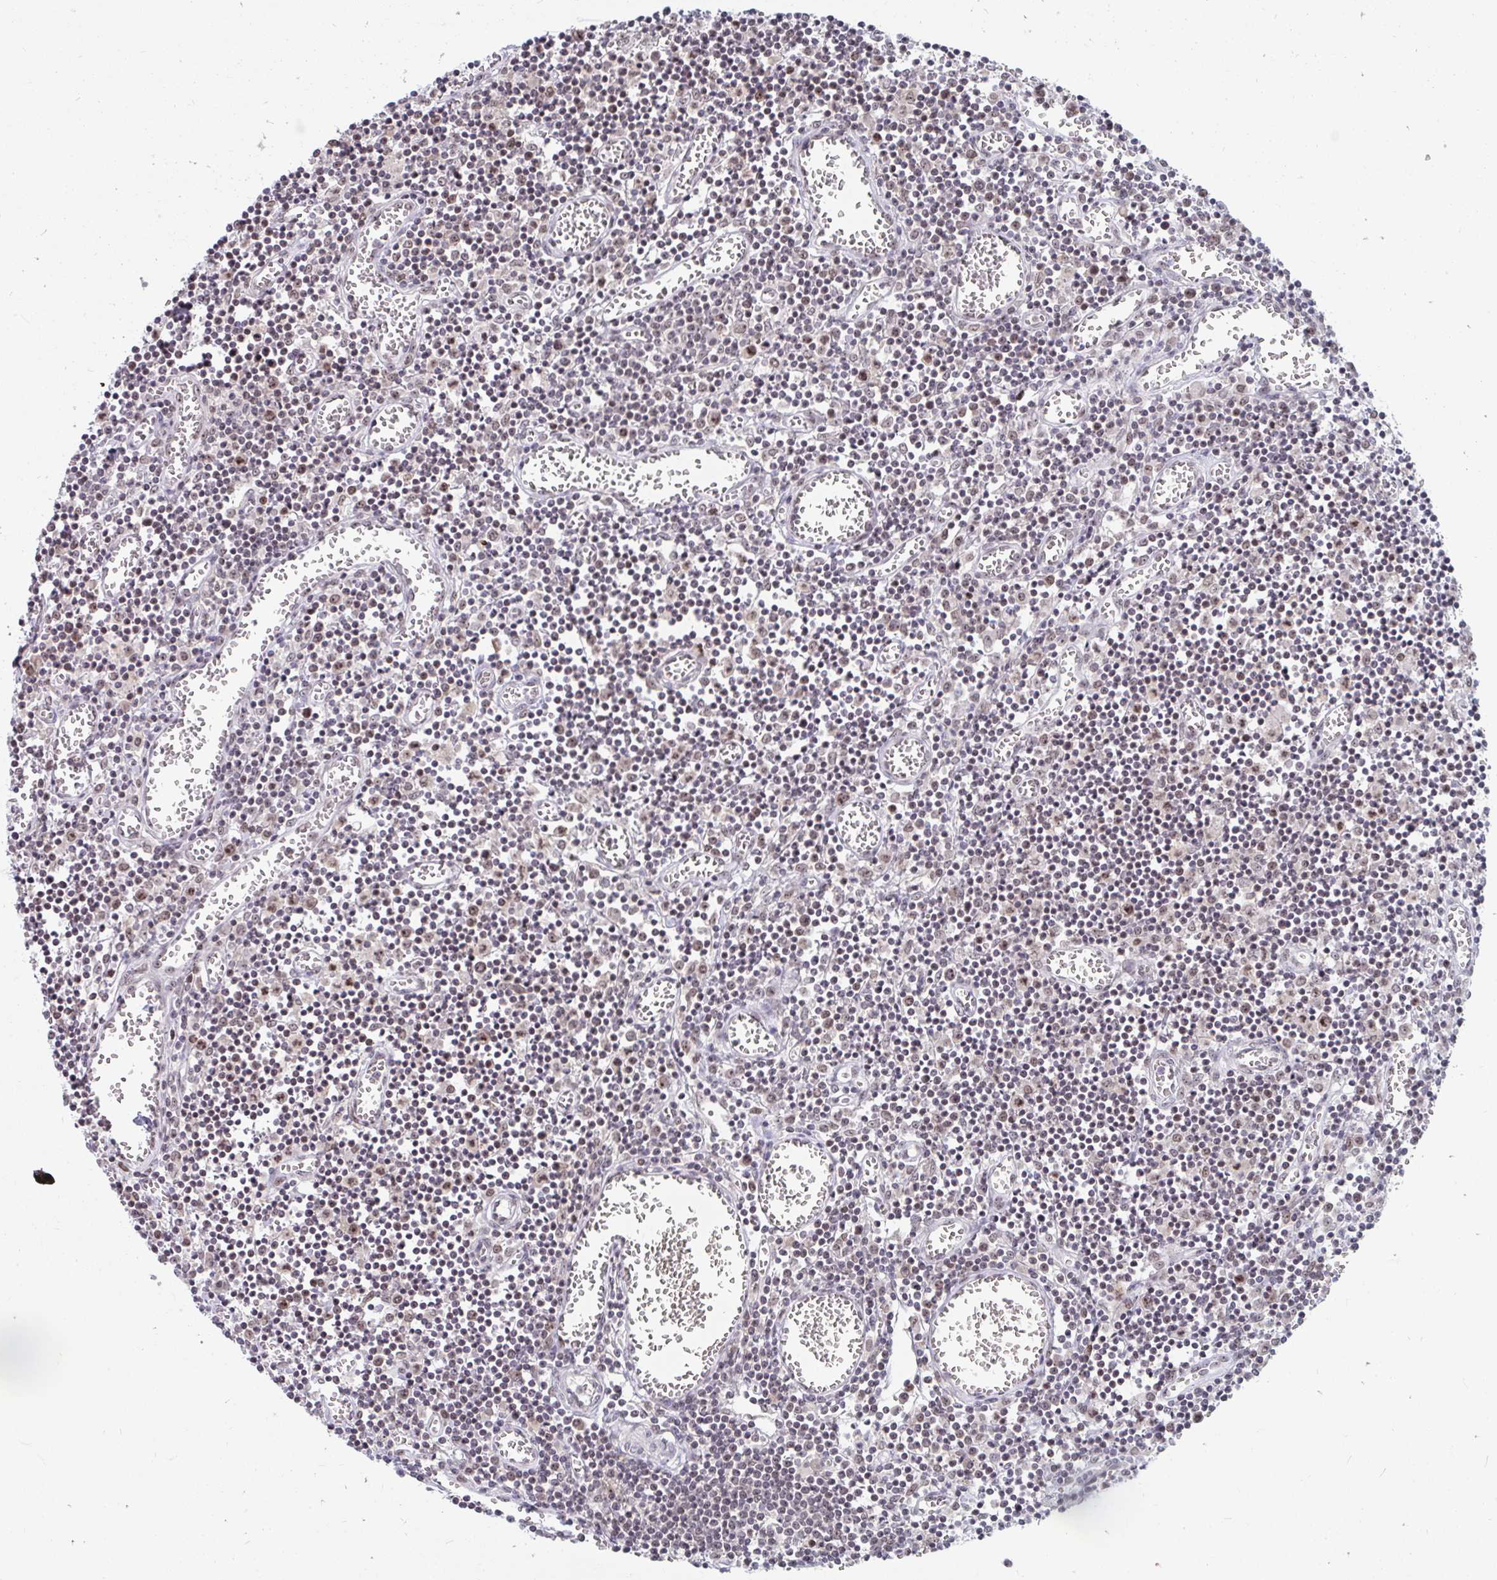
{"staining": {"intensity": "weak", "quantity": "25%-75%", "location": "nuclear"}, "tissue": "lymph node", "cell_type": "Germinal center cells", "image_type": "normal", "snomed": [{"axis": "morphology", "description": "Normal tissue, NOS"}, {"axis": "topography", "description": "Lymph node"}], "caption": "Immunohistochemistry (DAB) staining of unremarkable lymph node demonstrates weak nuclear protein staining in about 25%-75% of germinal center cells.", "gene": "TRIP12", "patient": {"sex": "male", "age": 66}}